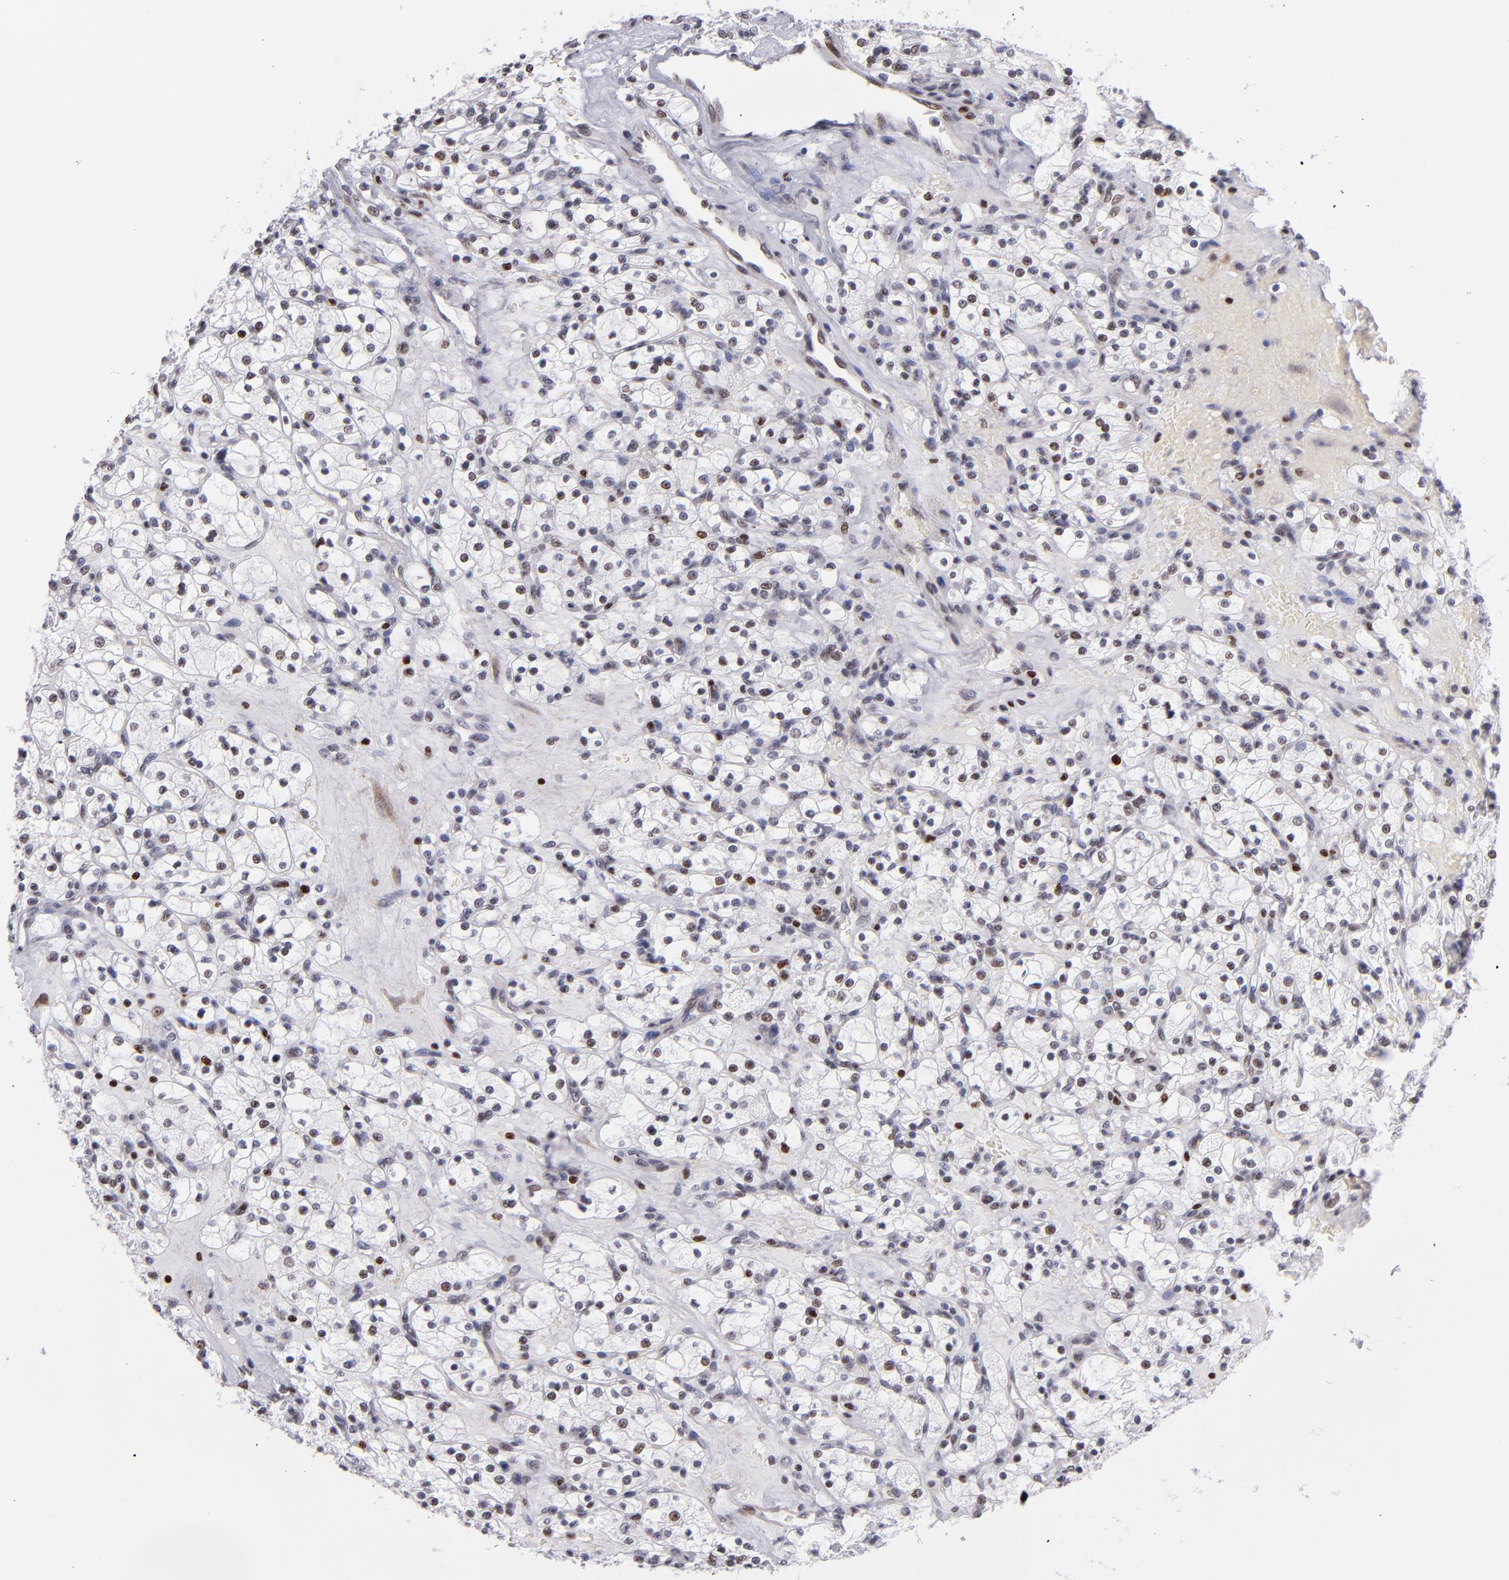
{"staining": {"intensity": "moderate", "quantity": "<25%", "location": "nuclear"}, "tissue": "renal cancer", "cell_type": "Tumor cells", "image_type": "cancer", "snomed": [{"axis": "morphology", "description": "Adenocarcinoma, NOS"}, {"axis": "topography", "description": "Kidney"}], "caption": "A high-resolution micrograph shows immunohistochemistry staining of renal adenocarcinoma, which shows moderate nuclear staining in approximately <25% of tumor cells.", "gene": "POLA1", "patient": {"sex": "female", "age": 83}}